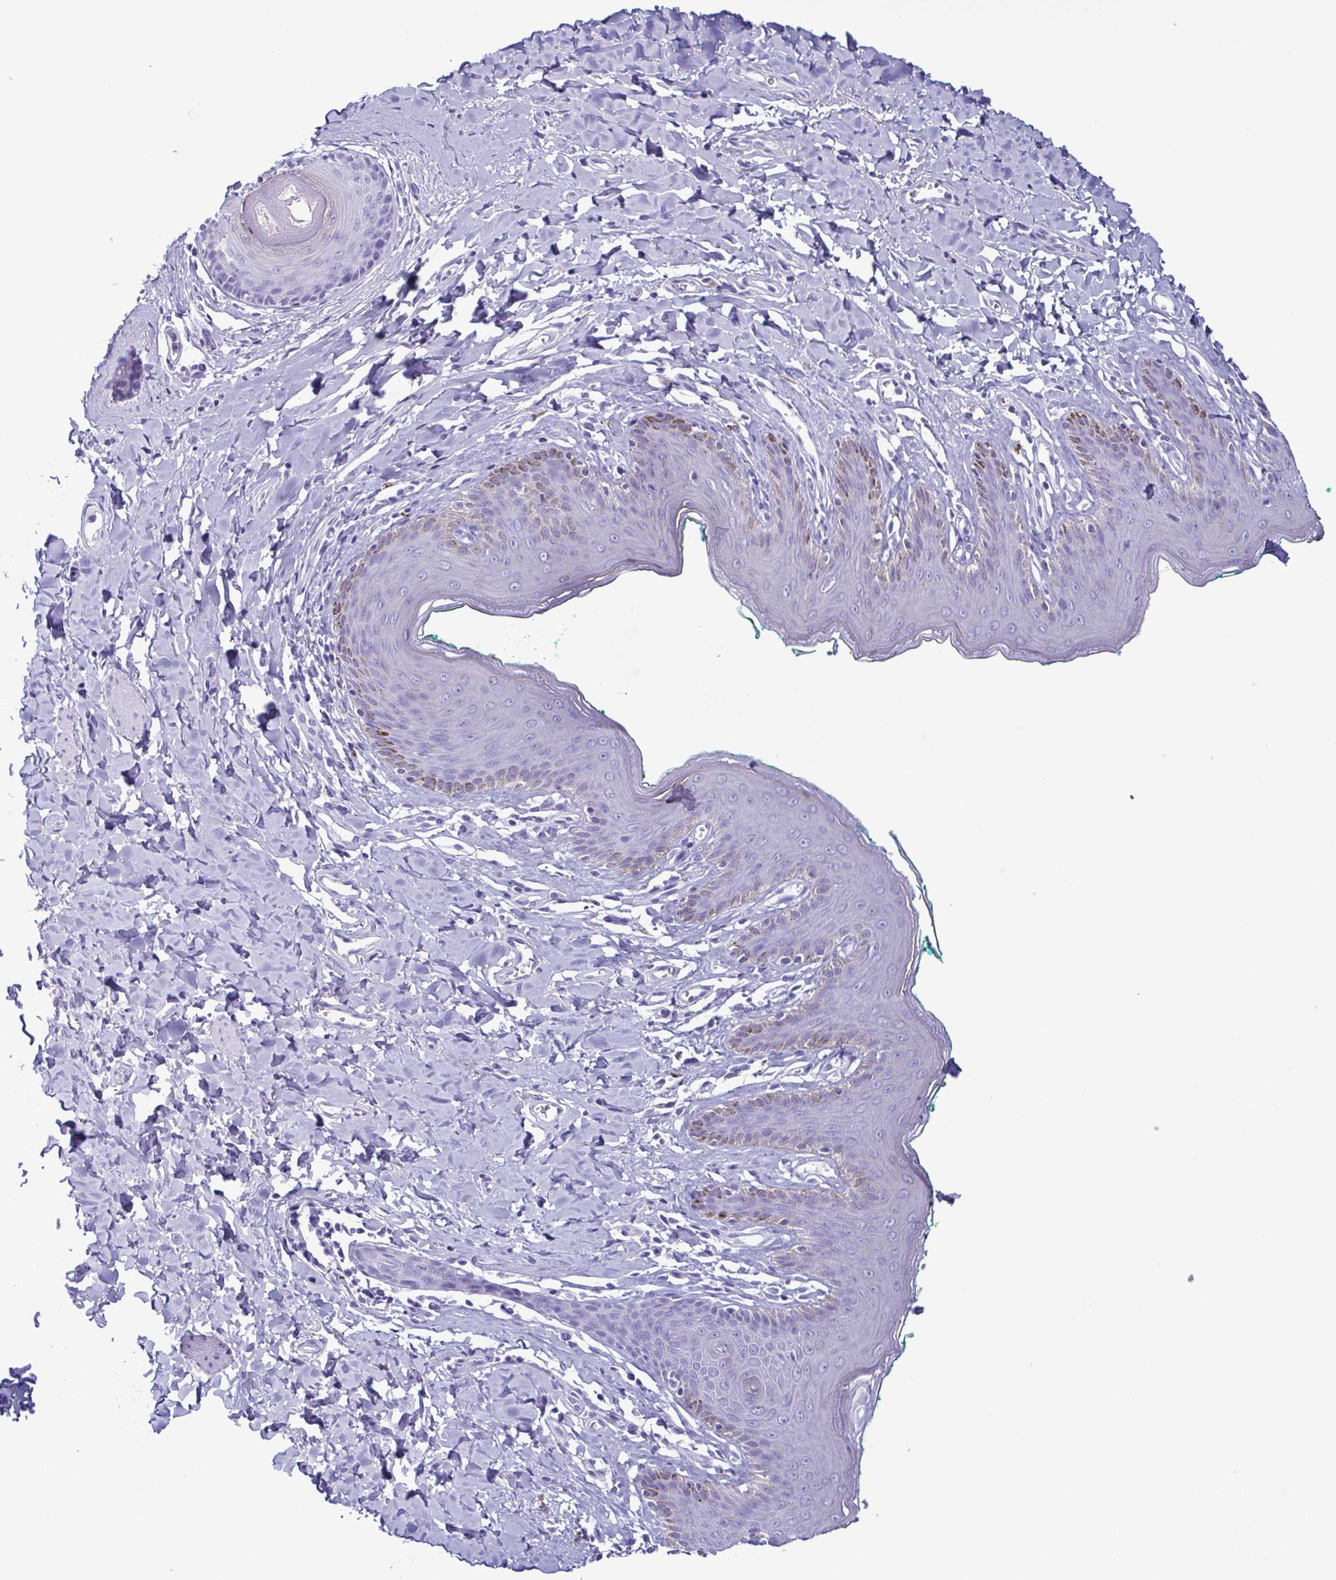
{"staining": {"intensity": "negative", "quantity": "none", "location": "none"}, "tissue": "skin", "cell_type": "Epidermal cells", "image_type": "normal", "snomed": [{"axis": "morphology", "description": "Normal tissue, NOS"}, {"axis": "topography", "description": "Vulva"}, {"axis": "topography", "description": "Peripheral nerve tissue"}], "caption": "Immunohistochemistry photomicrograph of unremarkable skin: skin stained with DAB (3,3'-diaminobenzidine) demonstrates no significant protein staining in epidermal cells.", "gene": "LTF", "patient": {"sex": "female", "age": 66}}